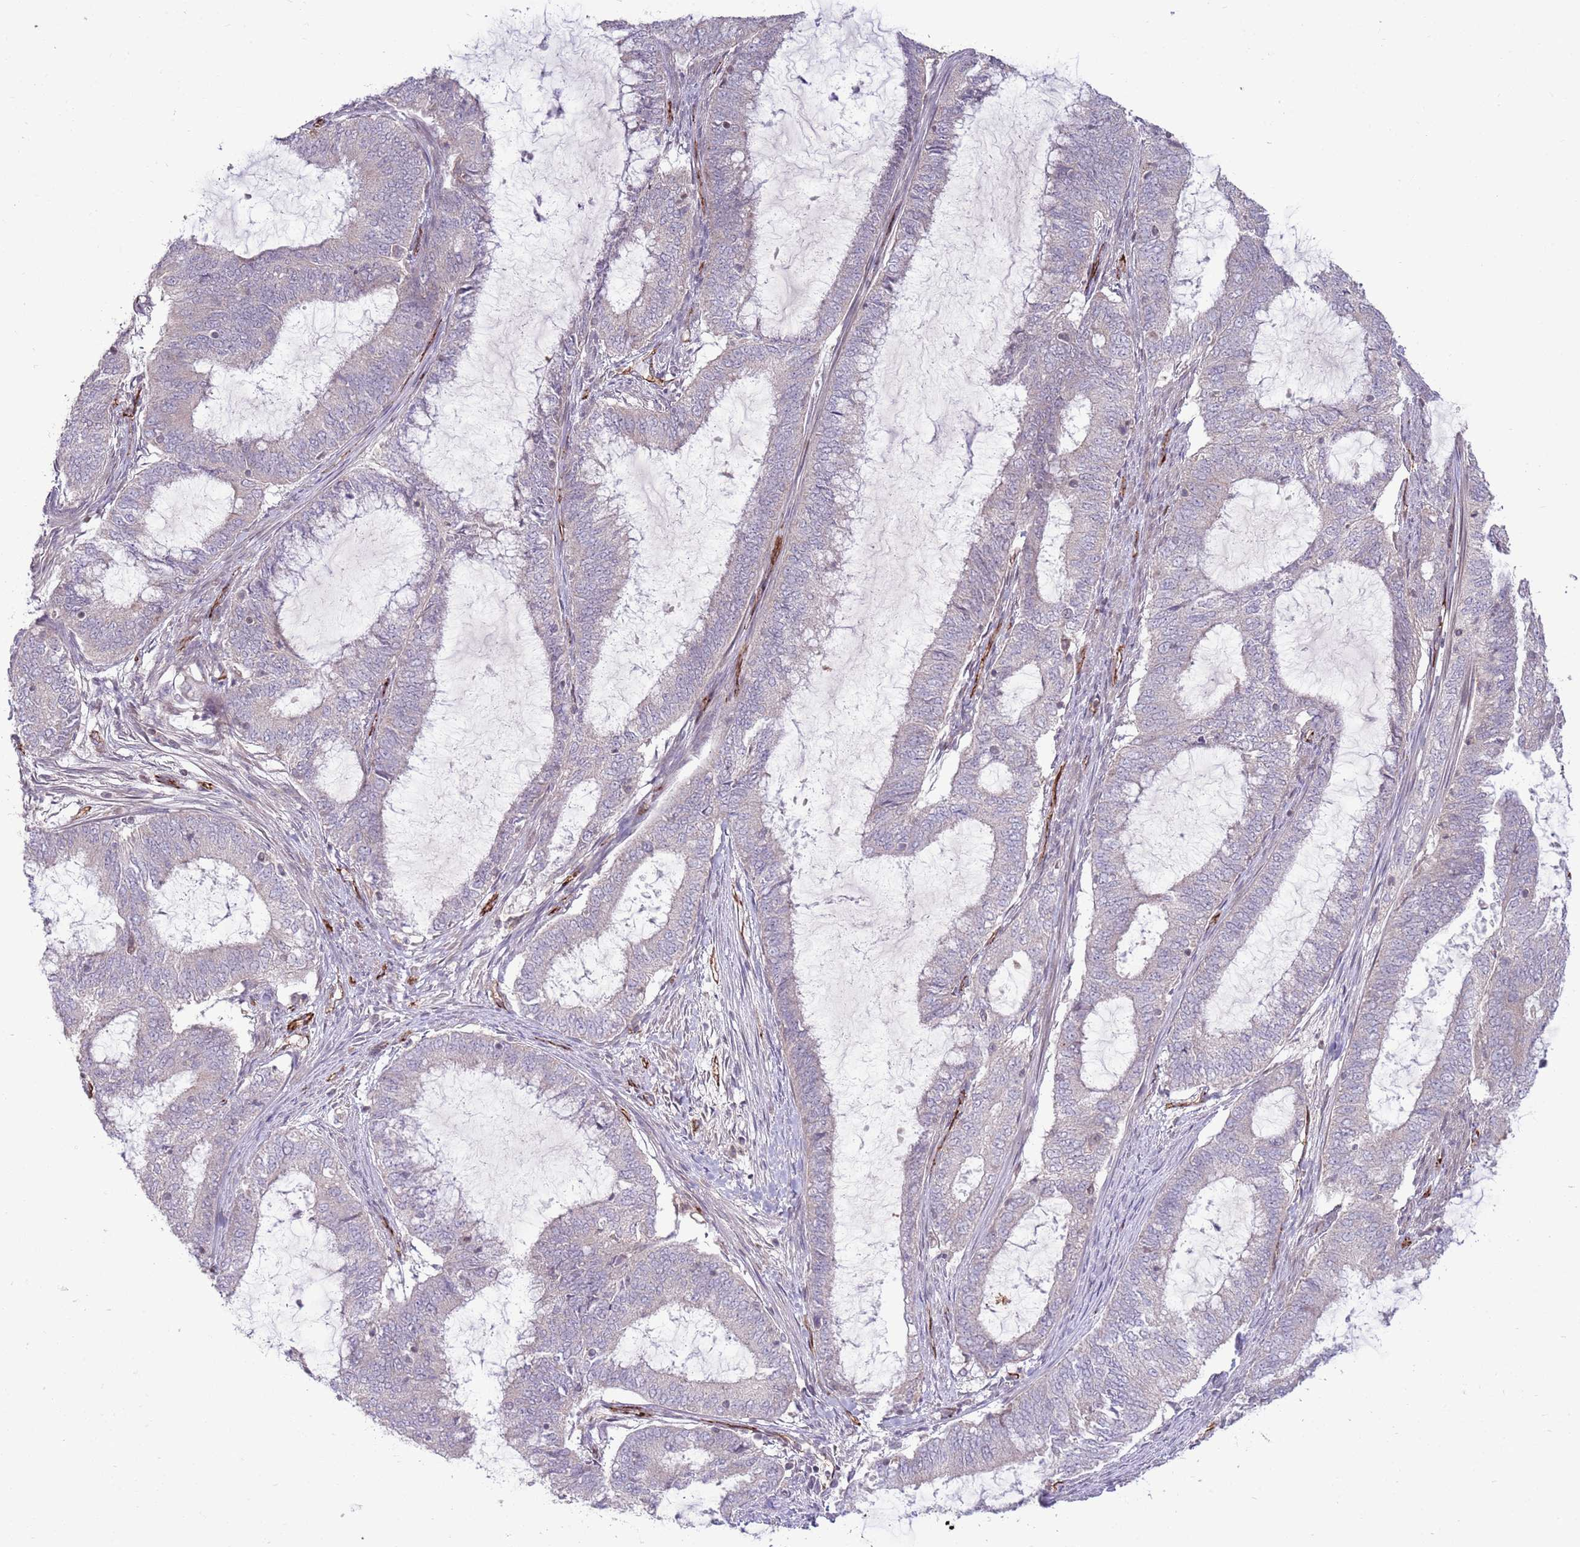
{"staining": {"intensity": "negative", "quantity": "none", "location": "none"}, "tissue": "endometrial cancer", "cell_type": "Tumor cells", "image_type": "cancer", "snomed": [{"axis": "morphology", "description": "Adenocarcinoma, NOS"}, {"axis": "topography", "description": "Endometrium"}], "caption": "Micrograph shows no protein positivity in tumor cells of endometrial cancer (adenocarcinoma) tissue. Nuclei are stained in blue.", "gene": "DPP10", "patient": {"sex": "female", "age": 51}}